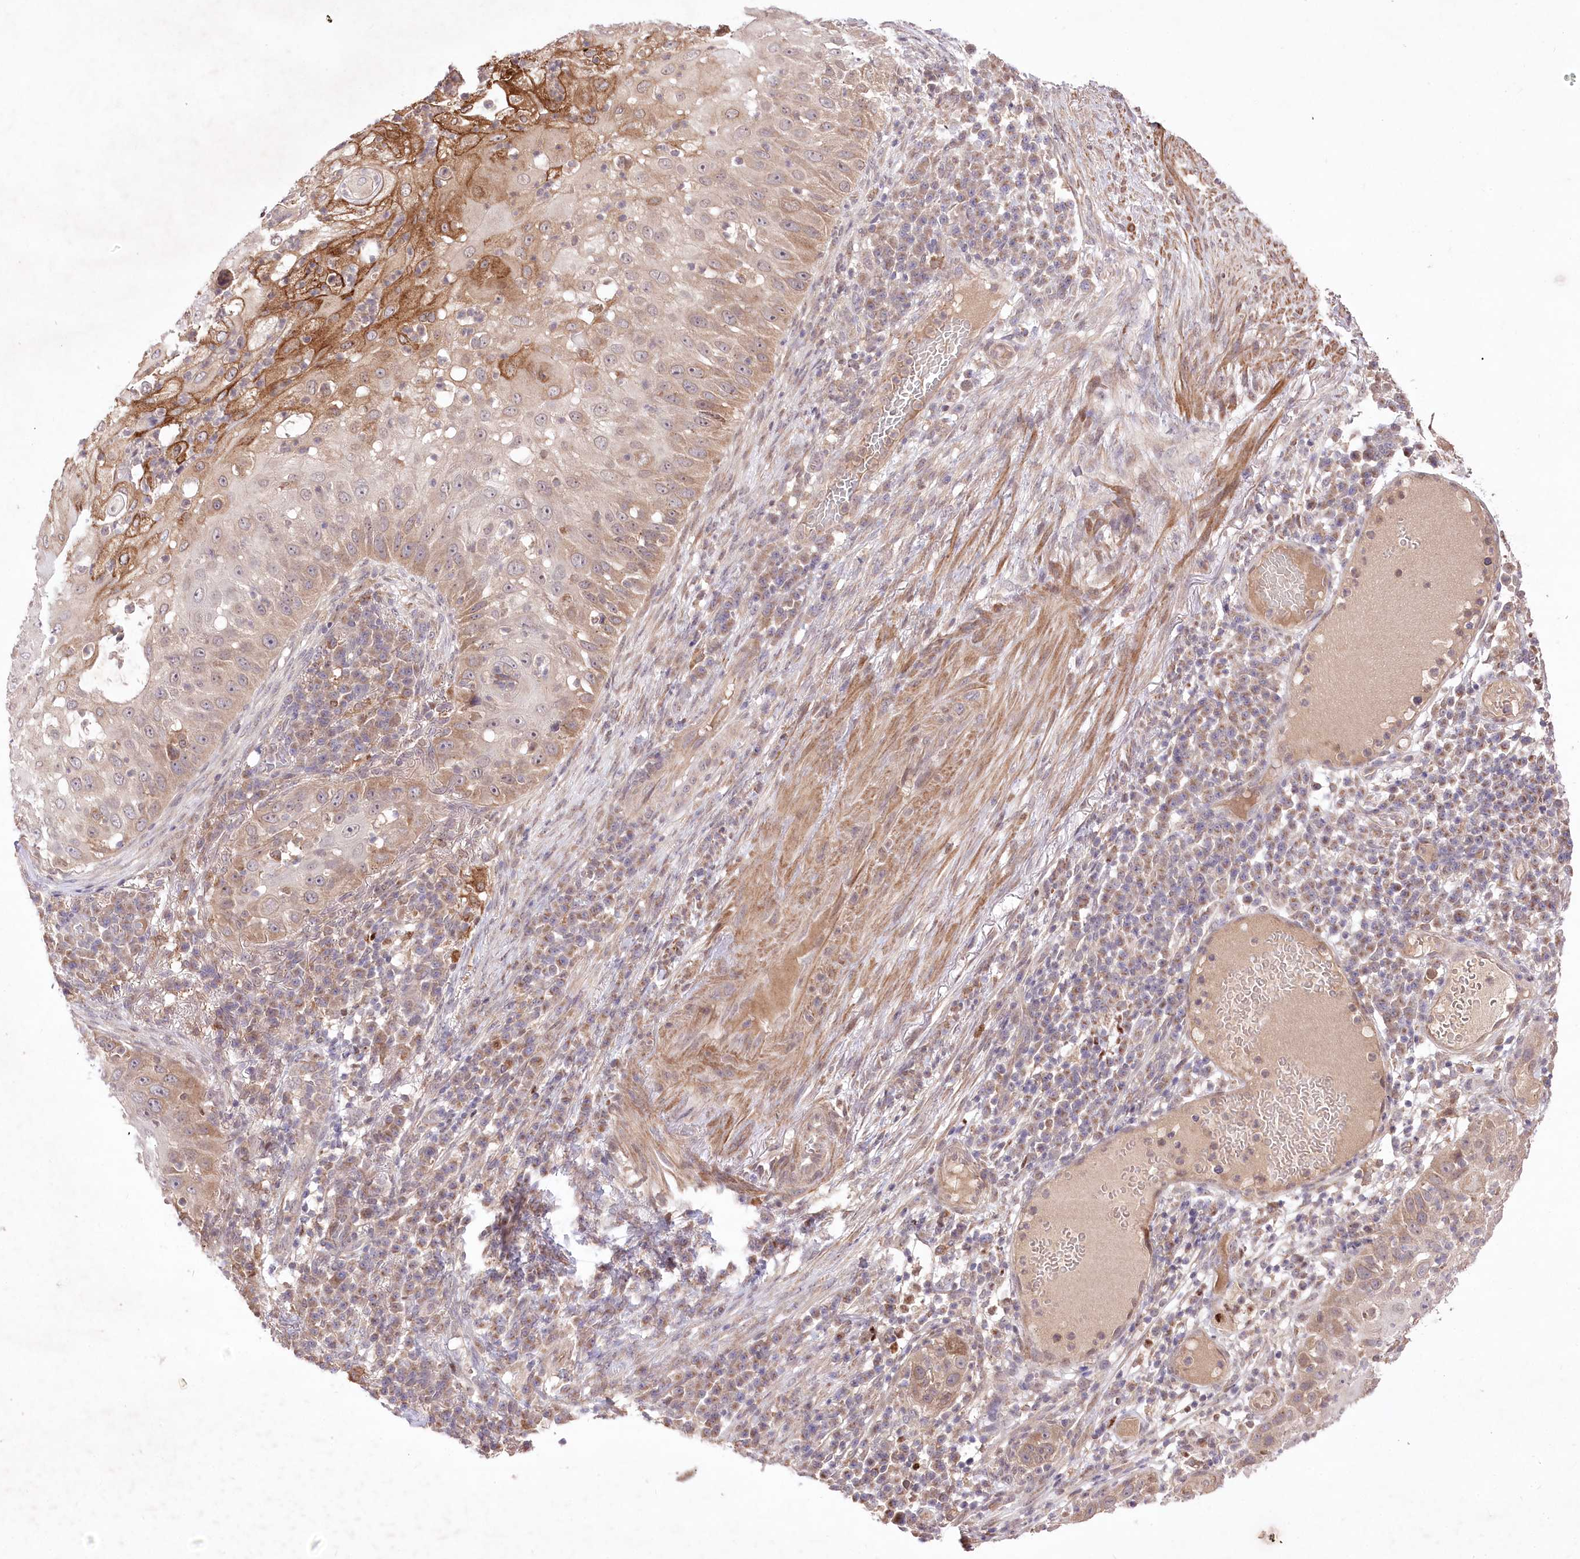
{"staining": {"intensity": "moderate", "quantity": "25%-75%", "location": "cytoplasmic/membranous,nuclear"}, "tissue": "skin cancer", "cell_type": "Tumor cells", "image_type": "cancer", "snomed": [{"axis": "morphology", "description": "Squamous cell carcinoma, NOS"}, {"axis": "topography", "description": "Skin"}], "caption": "Squamous cell carcinoma (skin) was stained to show a protein in brown. There is medium levels of moderate cytoplasmic/membranous and nuclear positivity in approximately 25%-75% of tumor cells.", "gene": "HELT", "patient": {"sex": "female", "age": 44}}